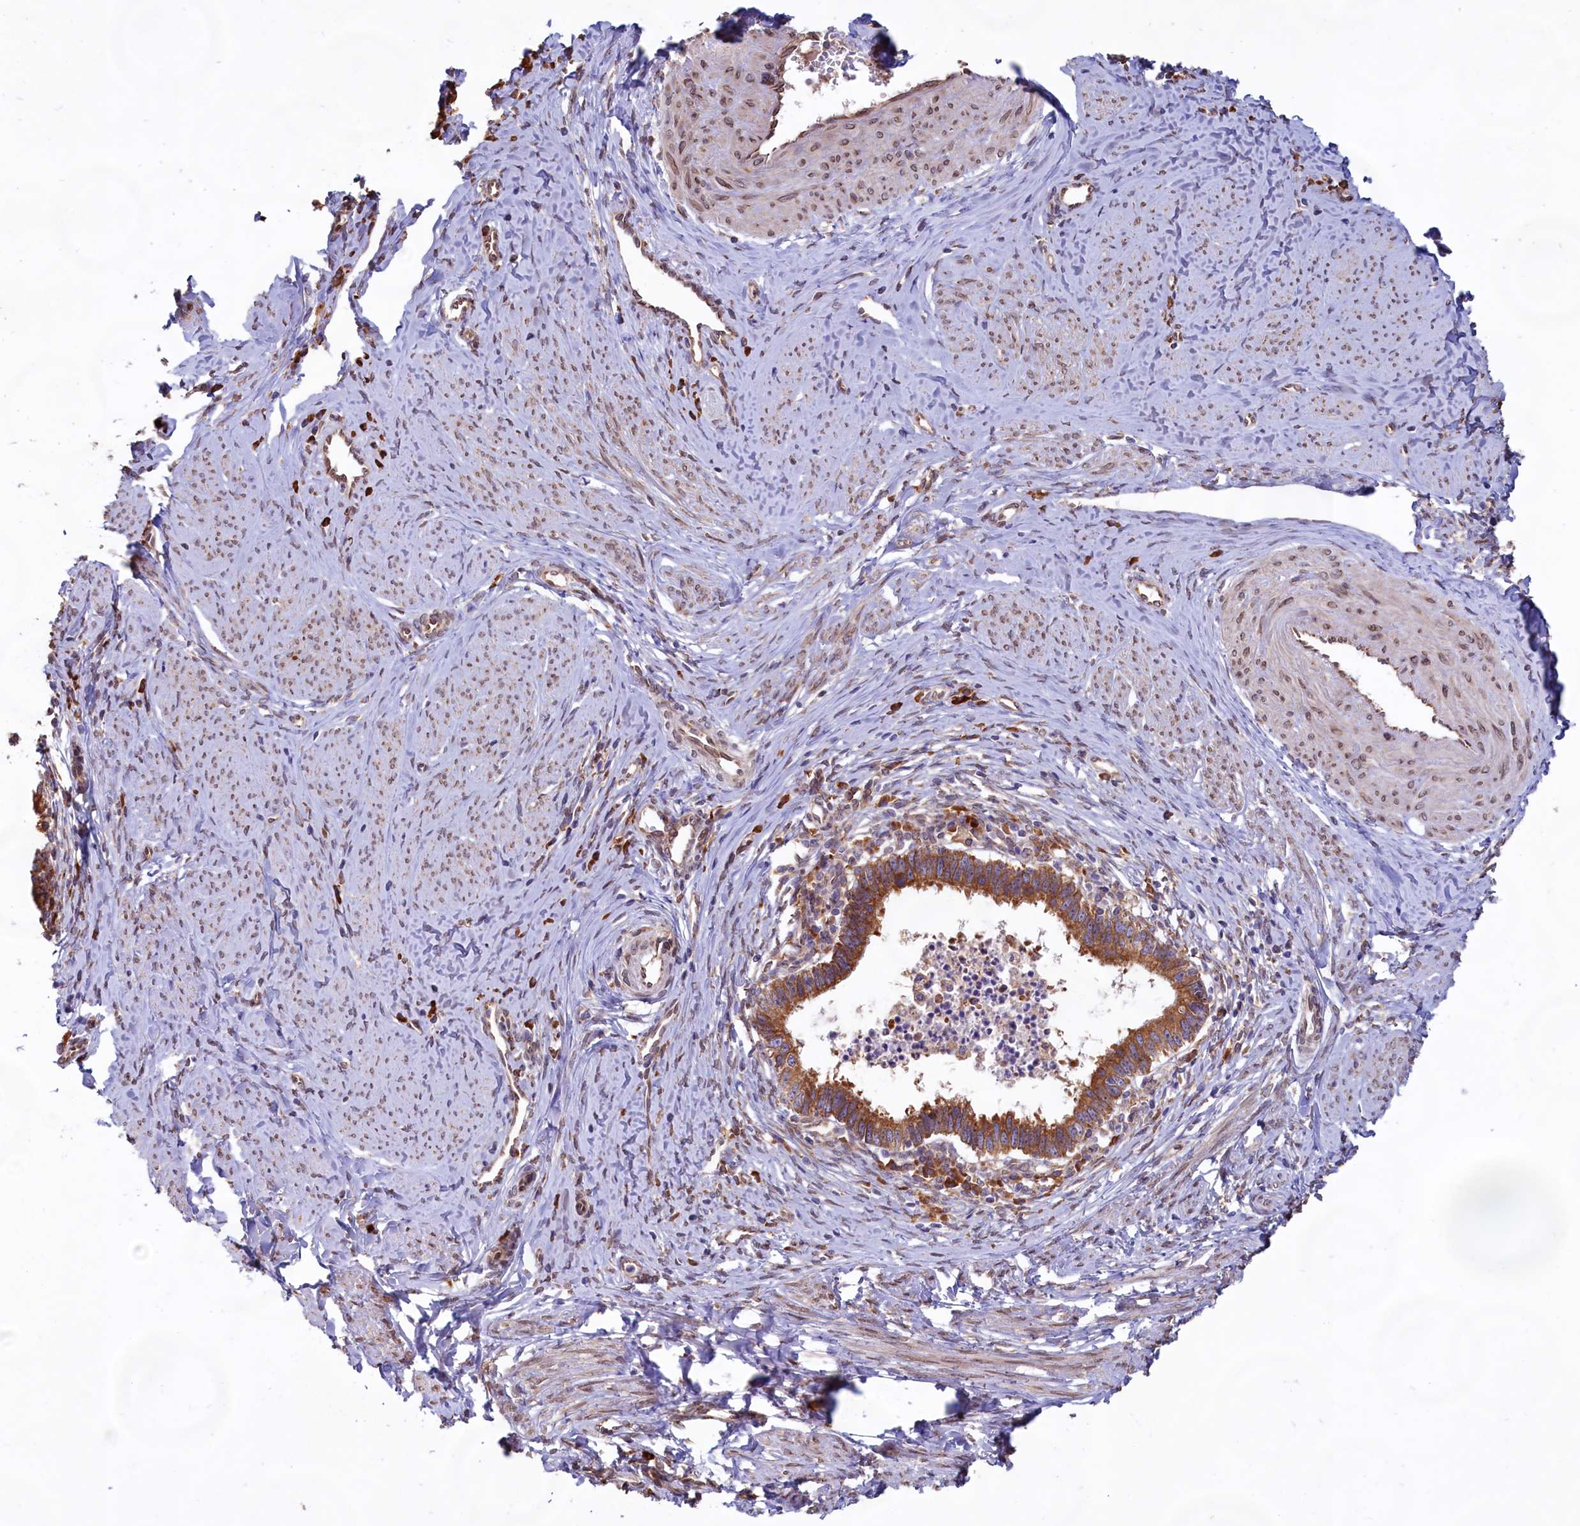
{"staining": {"intensity": "strong", "quantity": ">75%", "location": "cytoplasmic/membranous"}, "tissue": "cervical cancer", "cell_type": "Tumor cells", "image_type": "cancer", "snomed": [{"axis": "morphology", "description": "Adenocarcinoma, NOS"}, {"axis": "topography", "description": "Cervix"}], "caption": "A brown stain labels strong cytoplasmic/membranous staining of a protein in cervical cancer (adenocarcinoma) tumor cells.", "gene": "TBC1D19", "patient": {"sex": "female", "age": 36}}